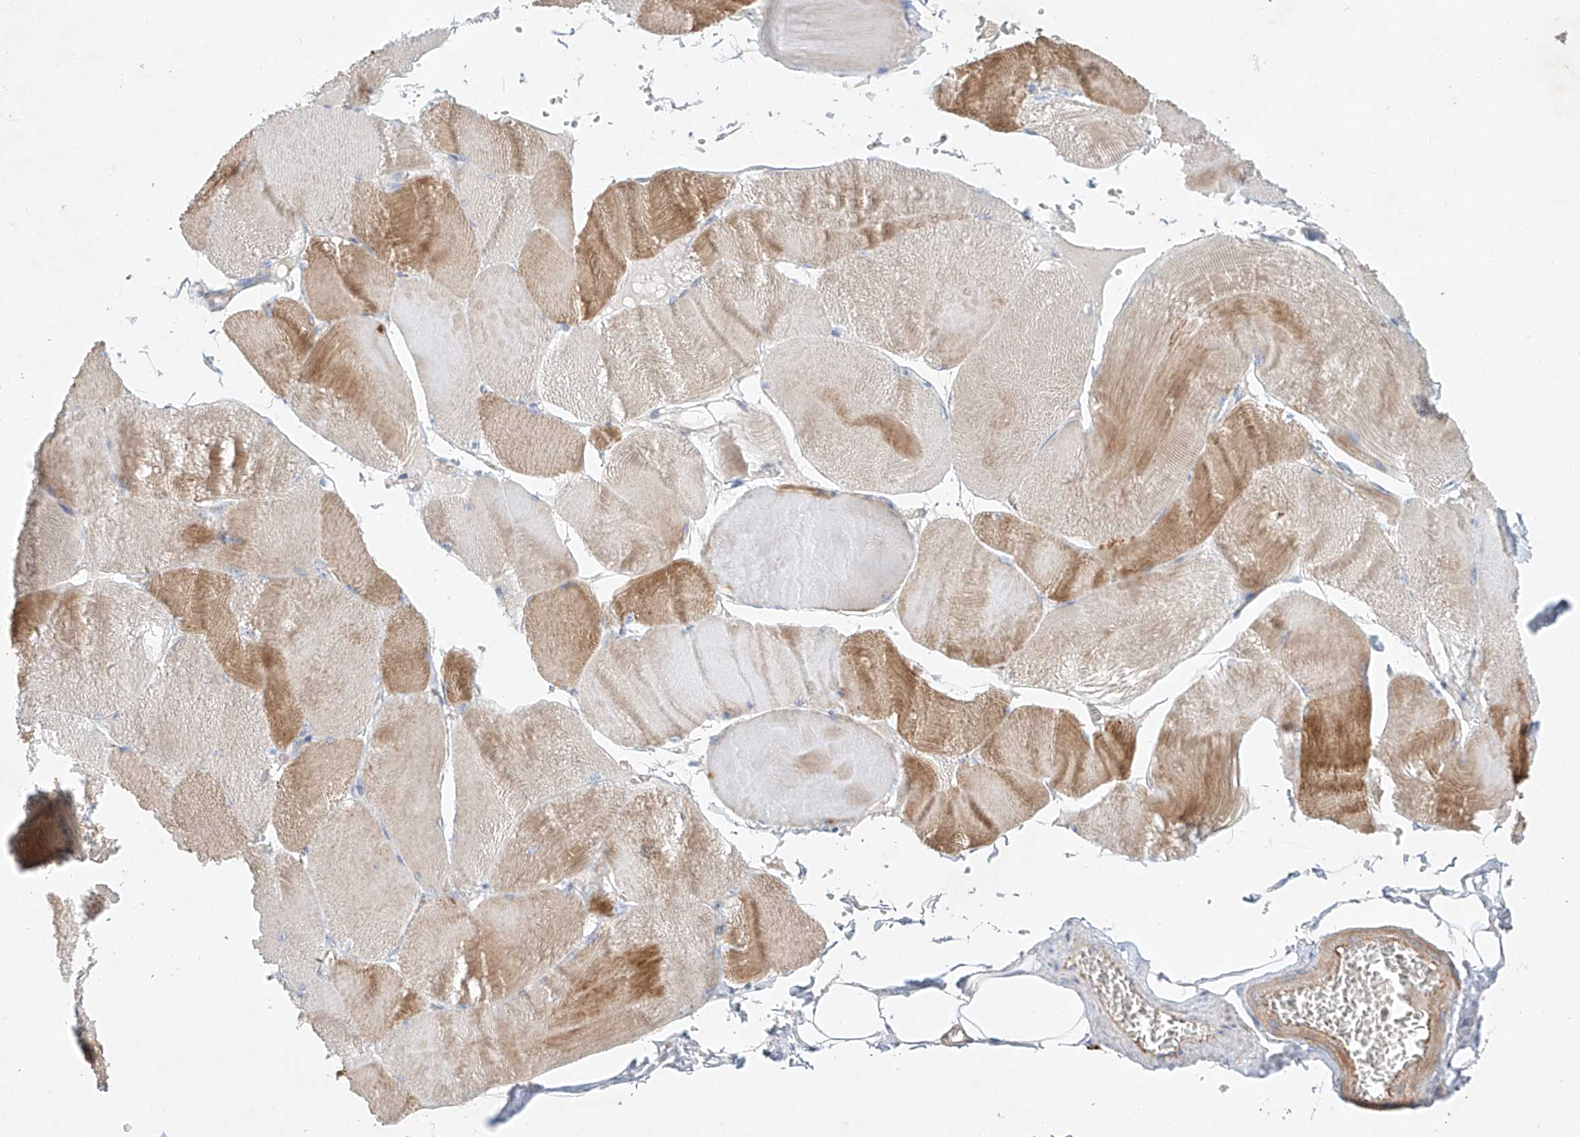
{"staining": {"intensity": "moderate", "quantity": "25%-75%", "location": "cytoplasmic/membranous"}, "tissue": "skeletal muscle", "cell_type": "Myocytes", "image_type": "normal", "snomed": [{"axis": "morphology", "description": "Normal tissue, NOS"}, {"axis": "morphology", "description": "Basal cell carcinoma"}, {"axis": "topography", "description": "Skeletal muscle"}], "caption": "Normal skeletal muscle demonstrates moderate cytoplasmic/membranous staining in approximately 25%-75% of myocytes, visualized by immunohistochemistry. The protein is shown in brown color, while the nuclei are stained blue.", "gene": "AJM1", "patient": {"sex": "female", "age": 64}}